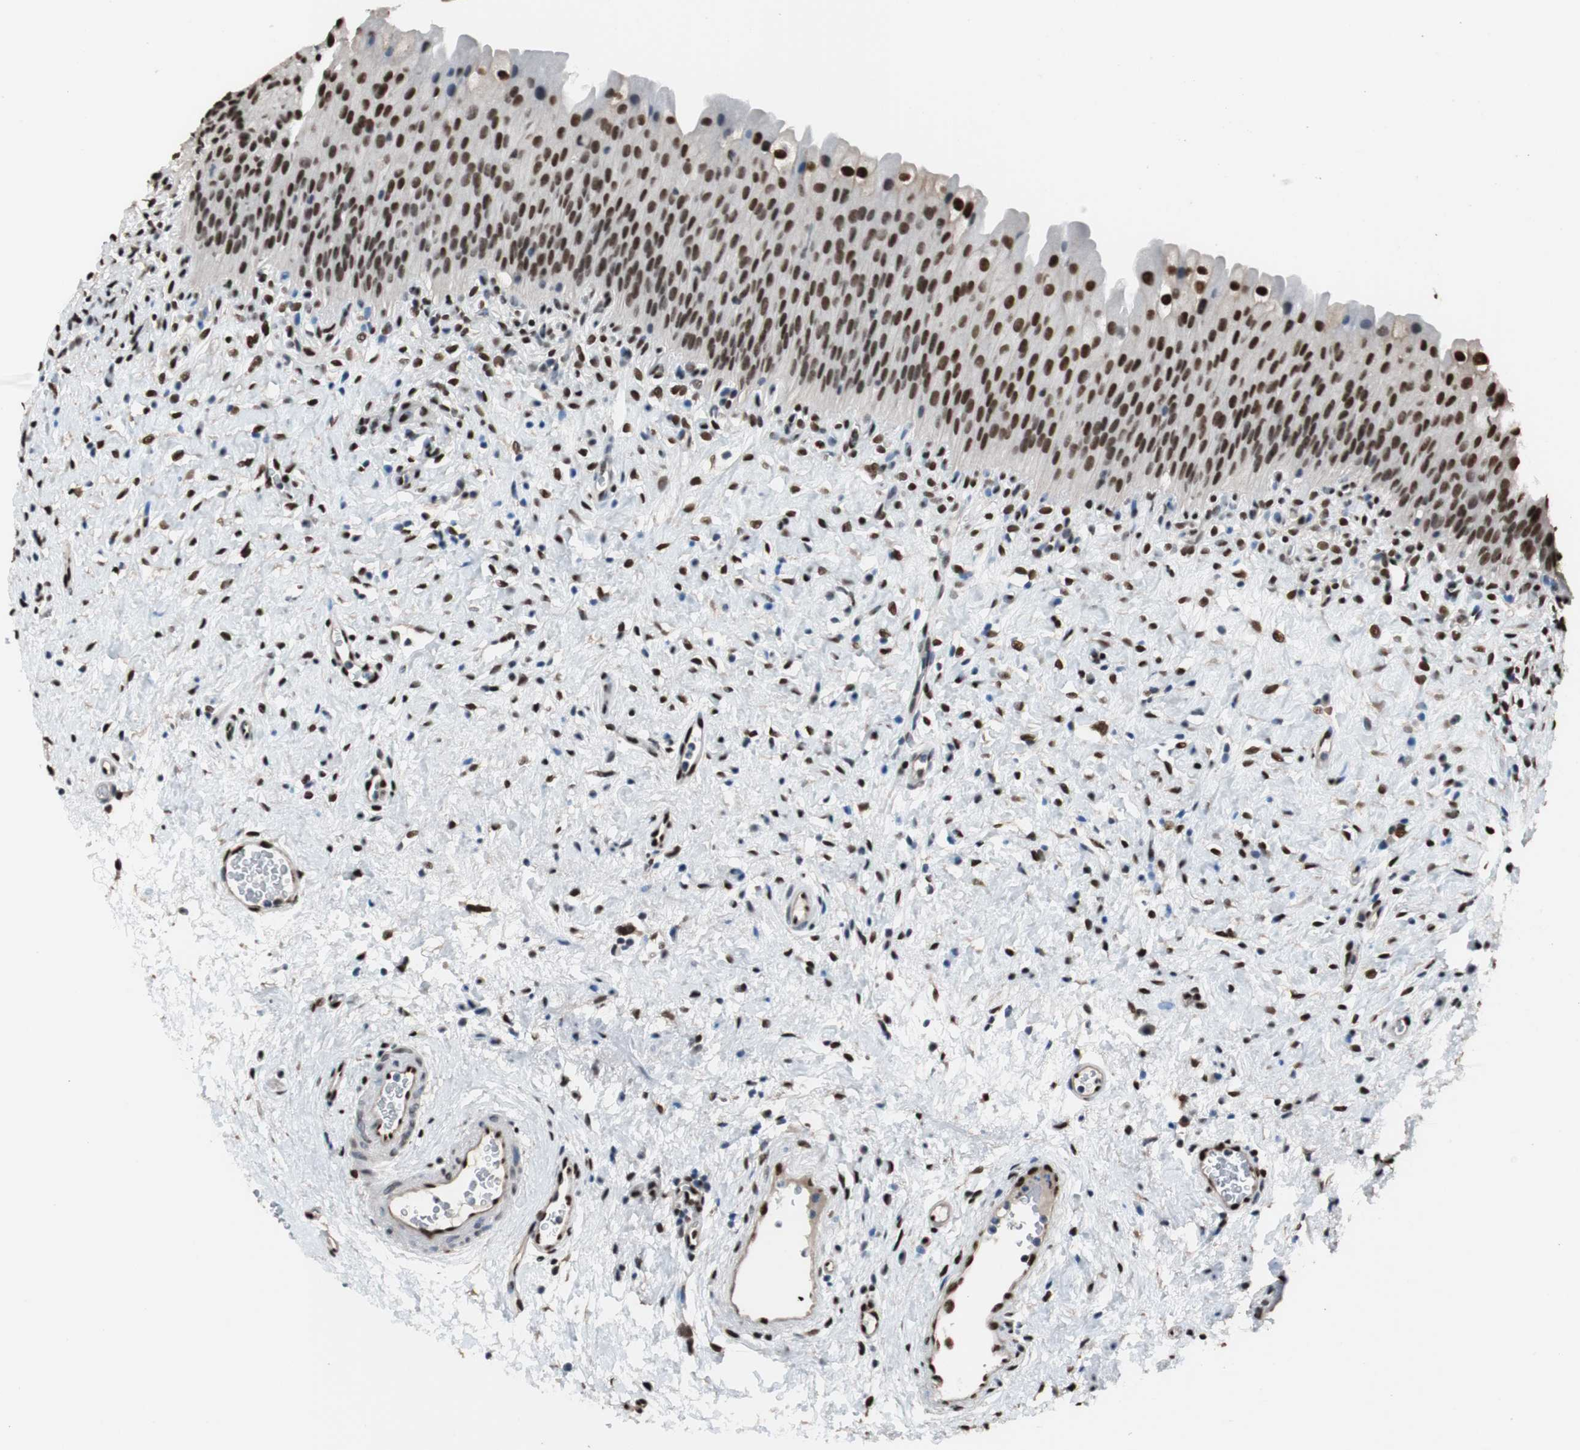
{"staining": {"intensity": "moderate", "quantity": ">75%", "location": "nuclear"}, "tissue": "urinary bladder", "cell_type": "Urothelial cells", "image_type": "normal", "snomed": [{"axis": "morphology", "description": "Normal tissue, NOS"}, {"axis": "morphology", "description": "Urothelial carcinoma, High grade"}, {"axis": "topography", "description": "Urinary bladder"}], "caption": "An immunohistochemistry micrograph of normal tissue is shown. Protein staining in brown highlights moderate nuclear positivity in urinary bladder within urothelial cells. (DAB (3,3'-diaminobenzidine) = brown stain, brightfield microscopy at high magnification).", "gene": "PML", "patient": {"sex": "male", "age": 46}}